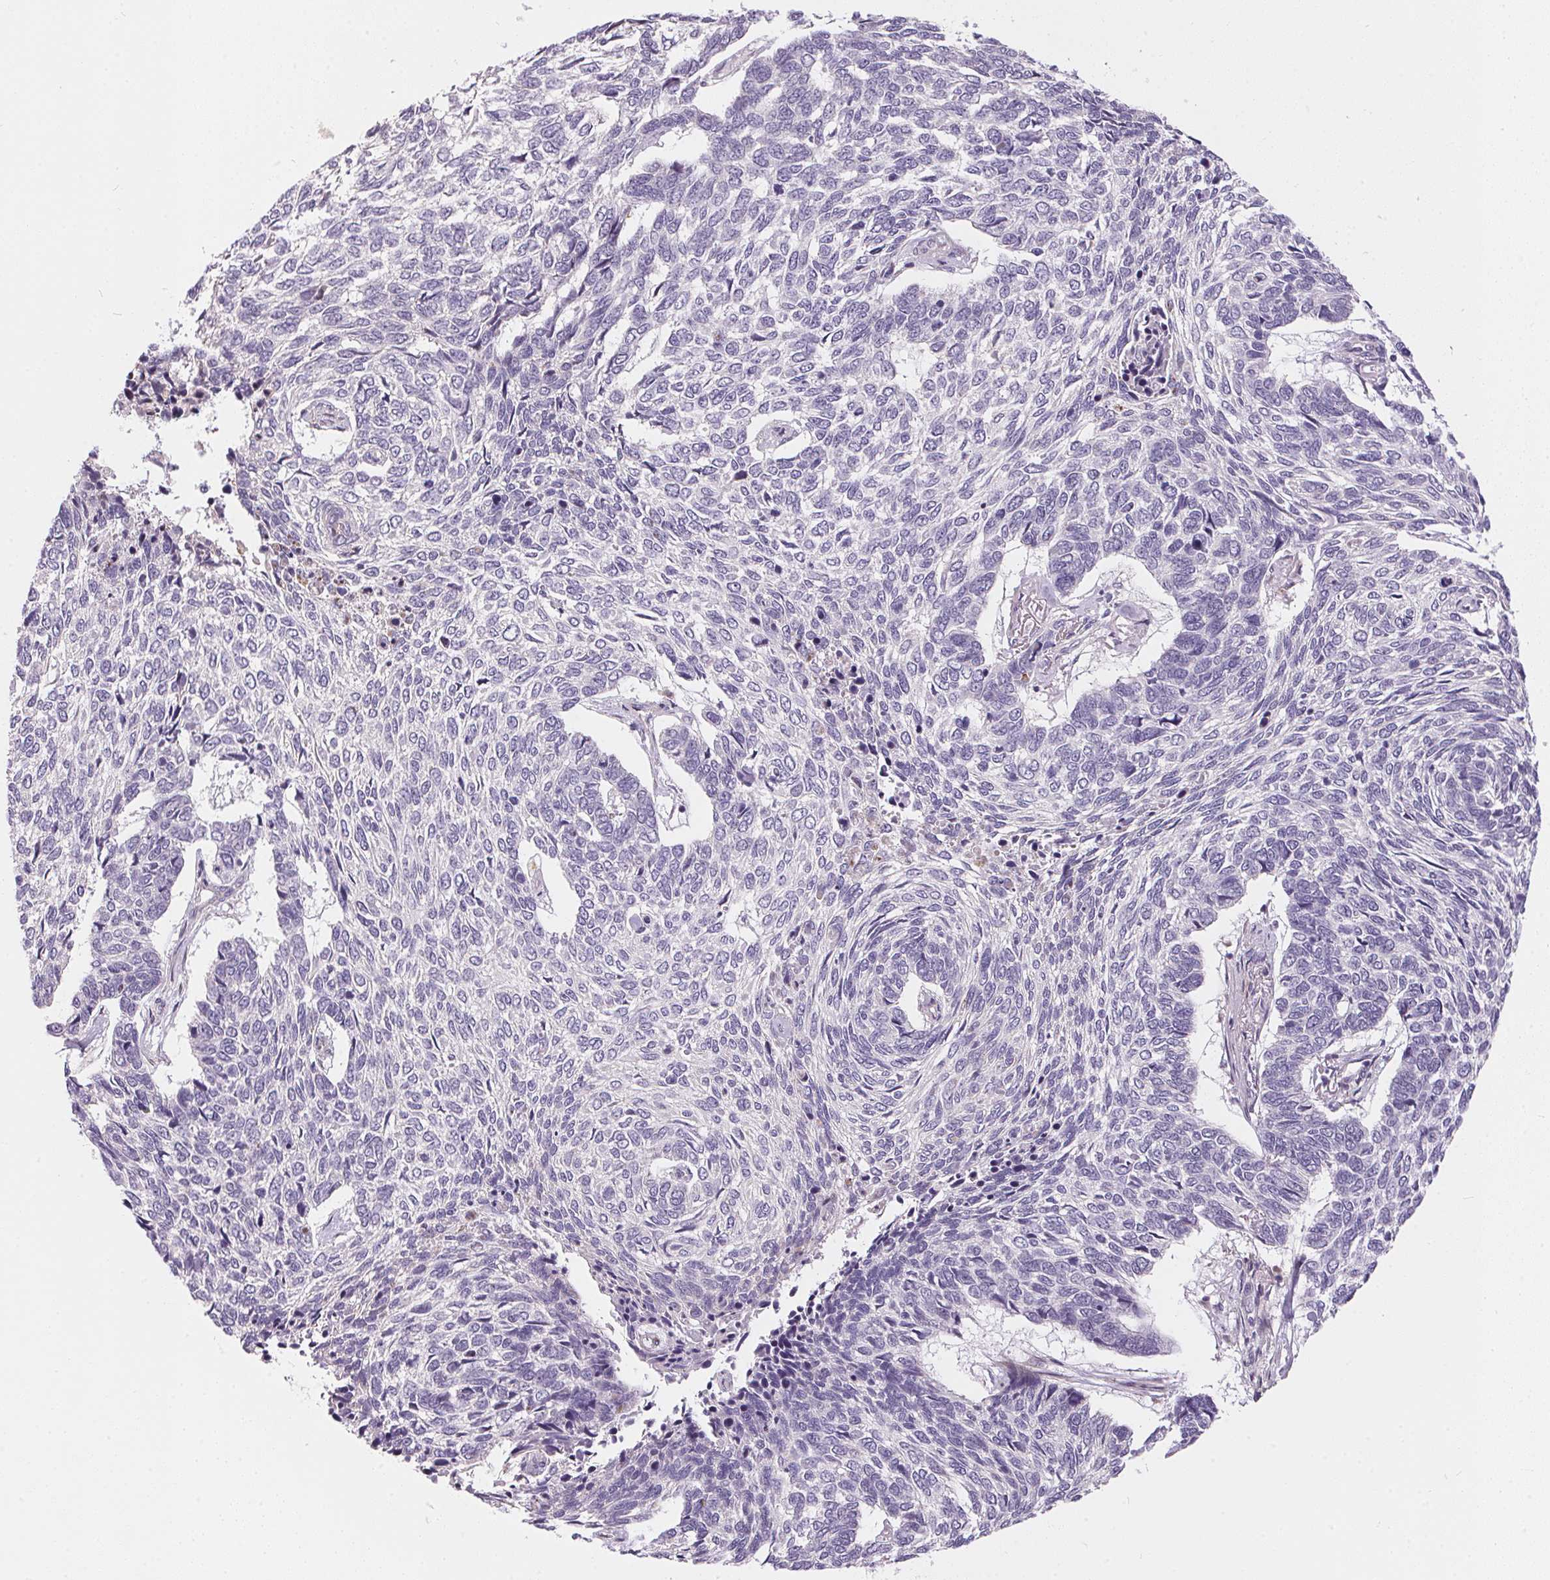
{"staining": {"intensity": "negative", "quantity": "none", "location": "none"}, "tissue": "skin cancer", "cell_type": "Tumor cells", "image_type": "cancer", "snomed": [{"axis": "morphology", "description": "Basal cell carcinoma"}, {"axis": "topography", "description": "Skin"}], "caption": "There is no significant expression in tumor cells of skin cancer.", "gene": "UNC13B", "patient": {"sex": "female", "age": 65}}